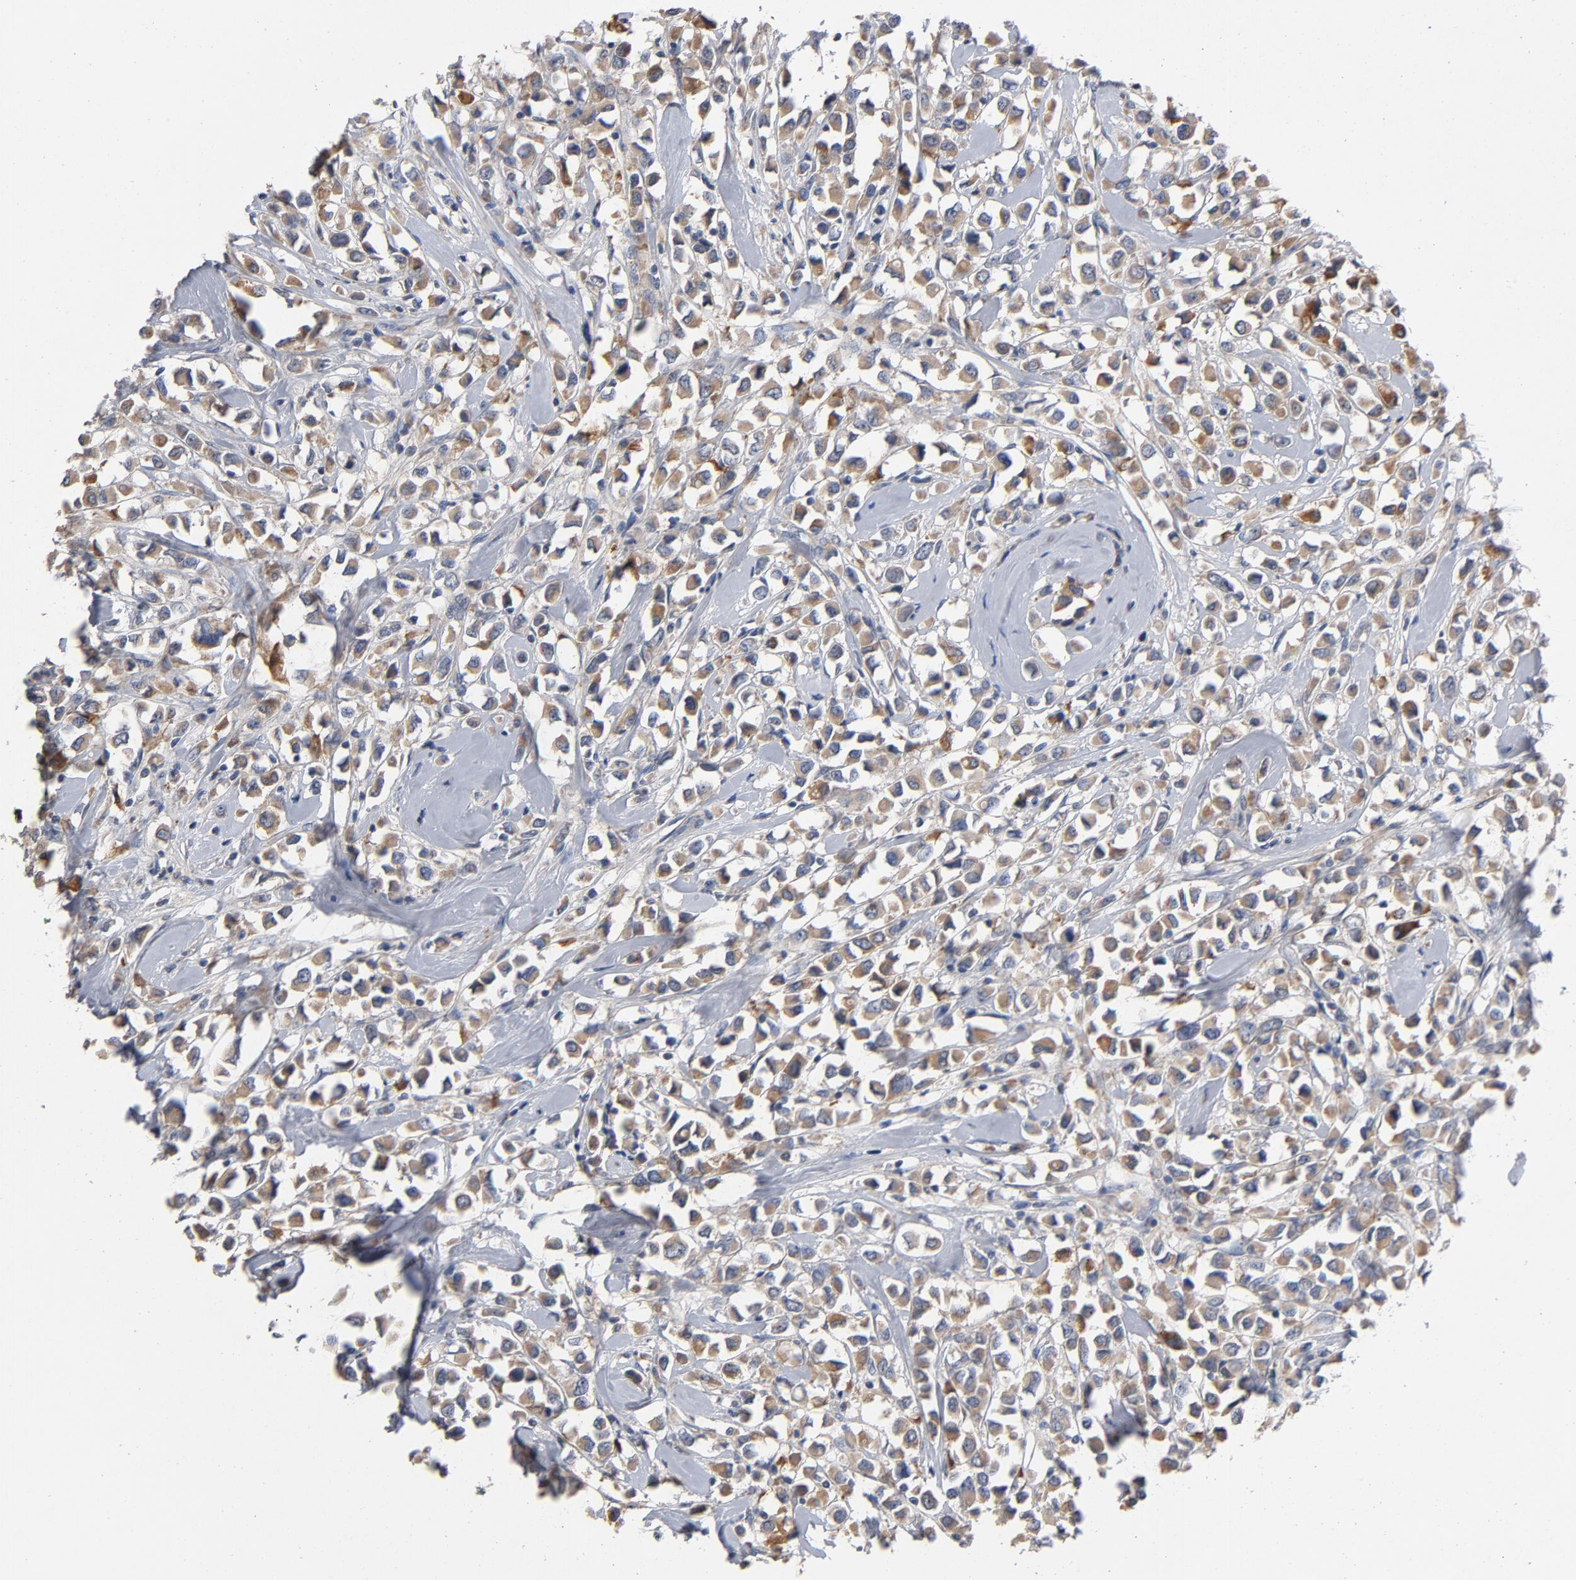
{"staining": {"intensity": "moderate", "quantity": ">75%", "location": "cytoplasmic/membranous"}, "tissue": "breast cancer", "cell_type": "Tumor cells", "image_type": "cancer", "snomed": [{"axis": "morphology", "description": "Duct carcinoma"}, {"axis": "topography", "description": "Breast"}], "caption": "There is medium levels of moderate cytoplasmic/membranous staining in tumor cells of invasive ductal carcinoma (breast), as demonstrated by immunohistochemical staining (brown color).", "gene": "CCDC134", "patient": {"sex": "female", "age": 61}}